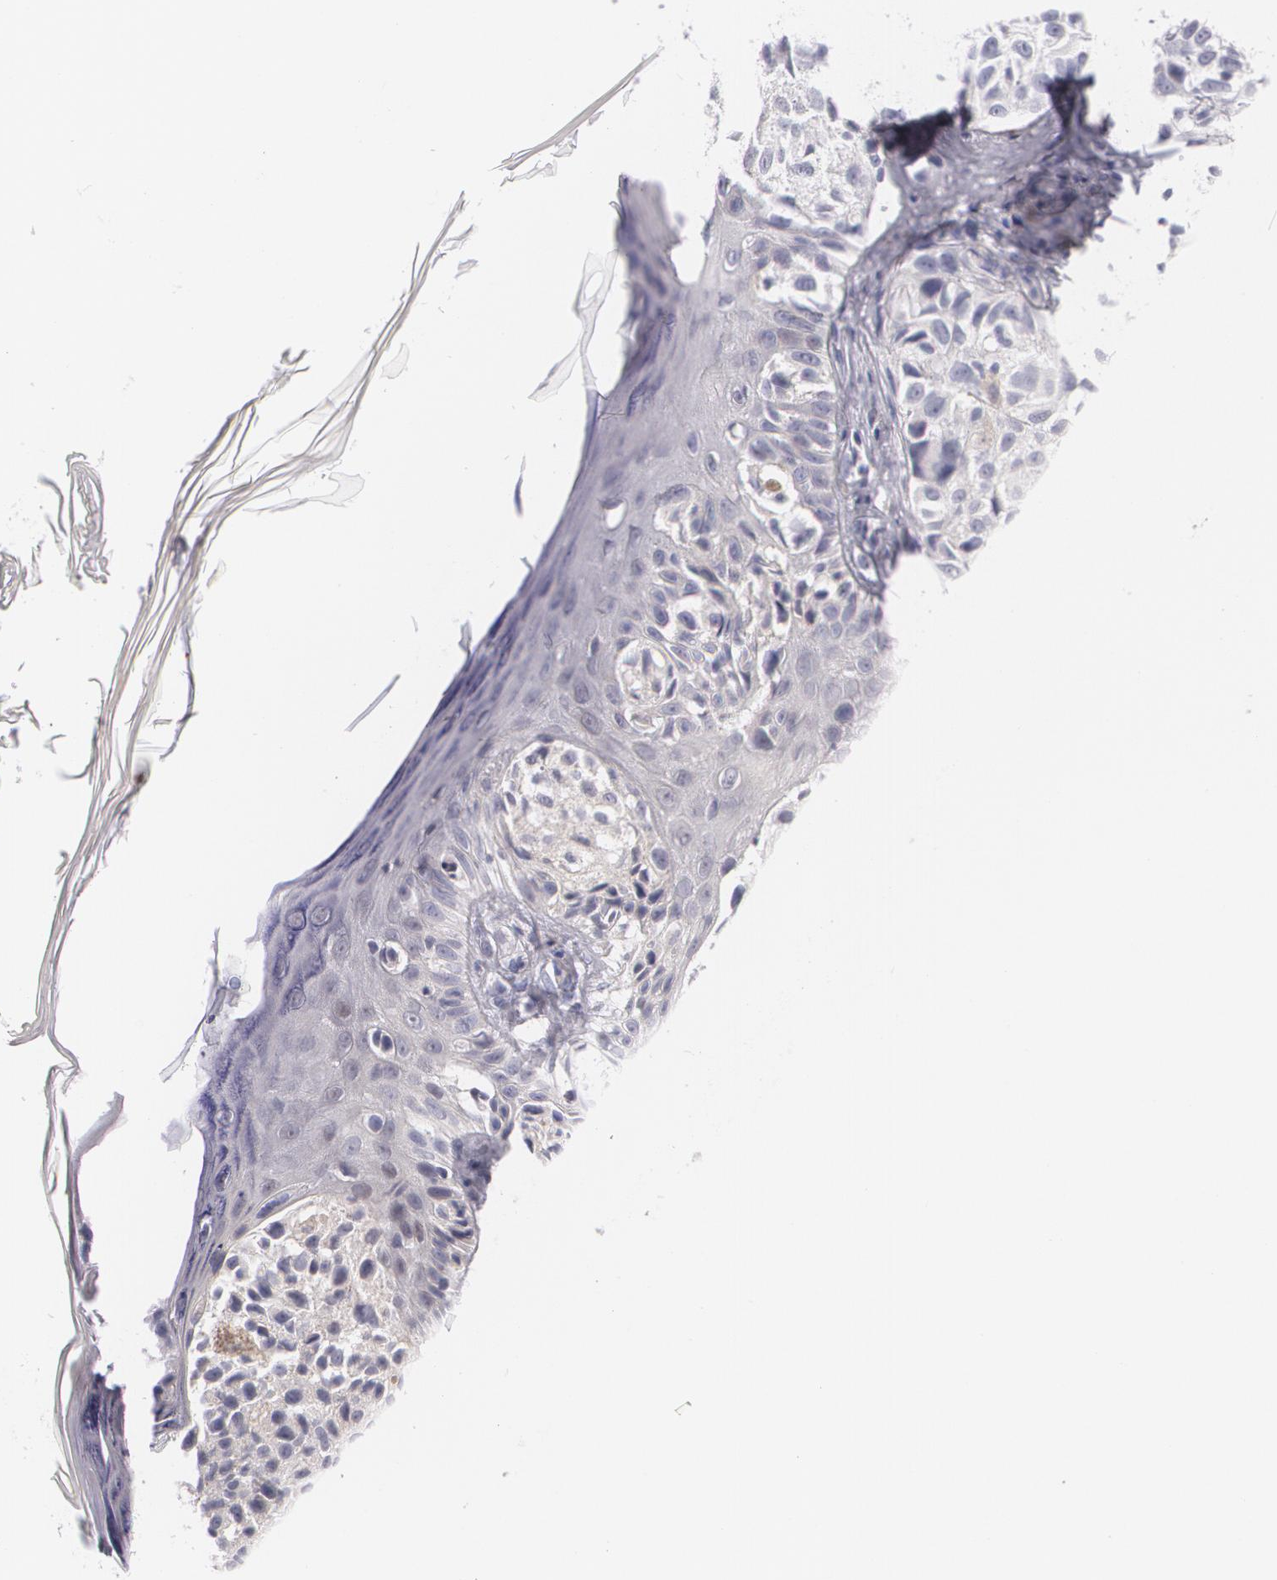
{"staining": {"intensity": "negative", "quantity": "none", "location": "none"}, "tissue": "melanoma", "cell_type": "Tumor cells", "image_type": "cancer", "snomed": [{"axis": "morphology", "description": "Malignant melanoma, NOS"}, {"axis": "topography", "description": "Skin"}], "caption": "Melanoma stained for a protein using IHC reveals no staining tumor cells.", "gene": "FAM181A", "patient": {"sex": "male", "age": 57}}